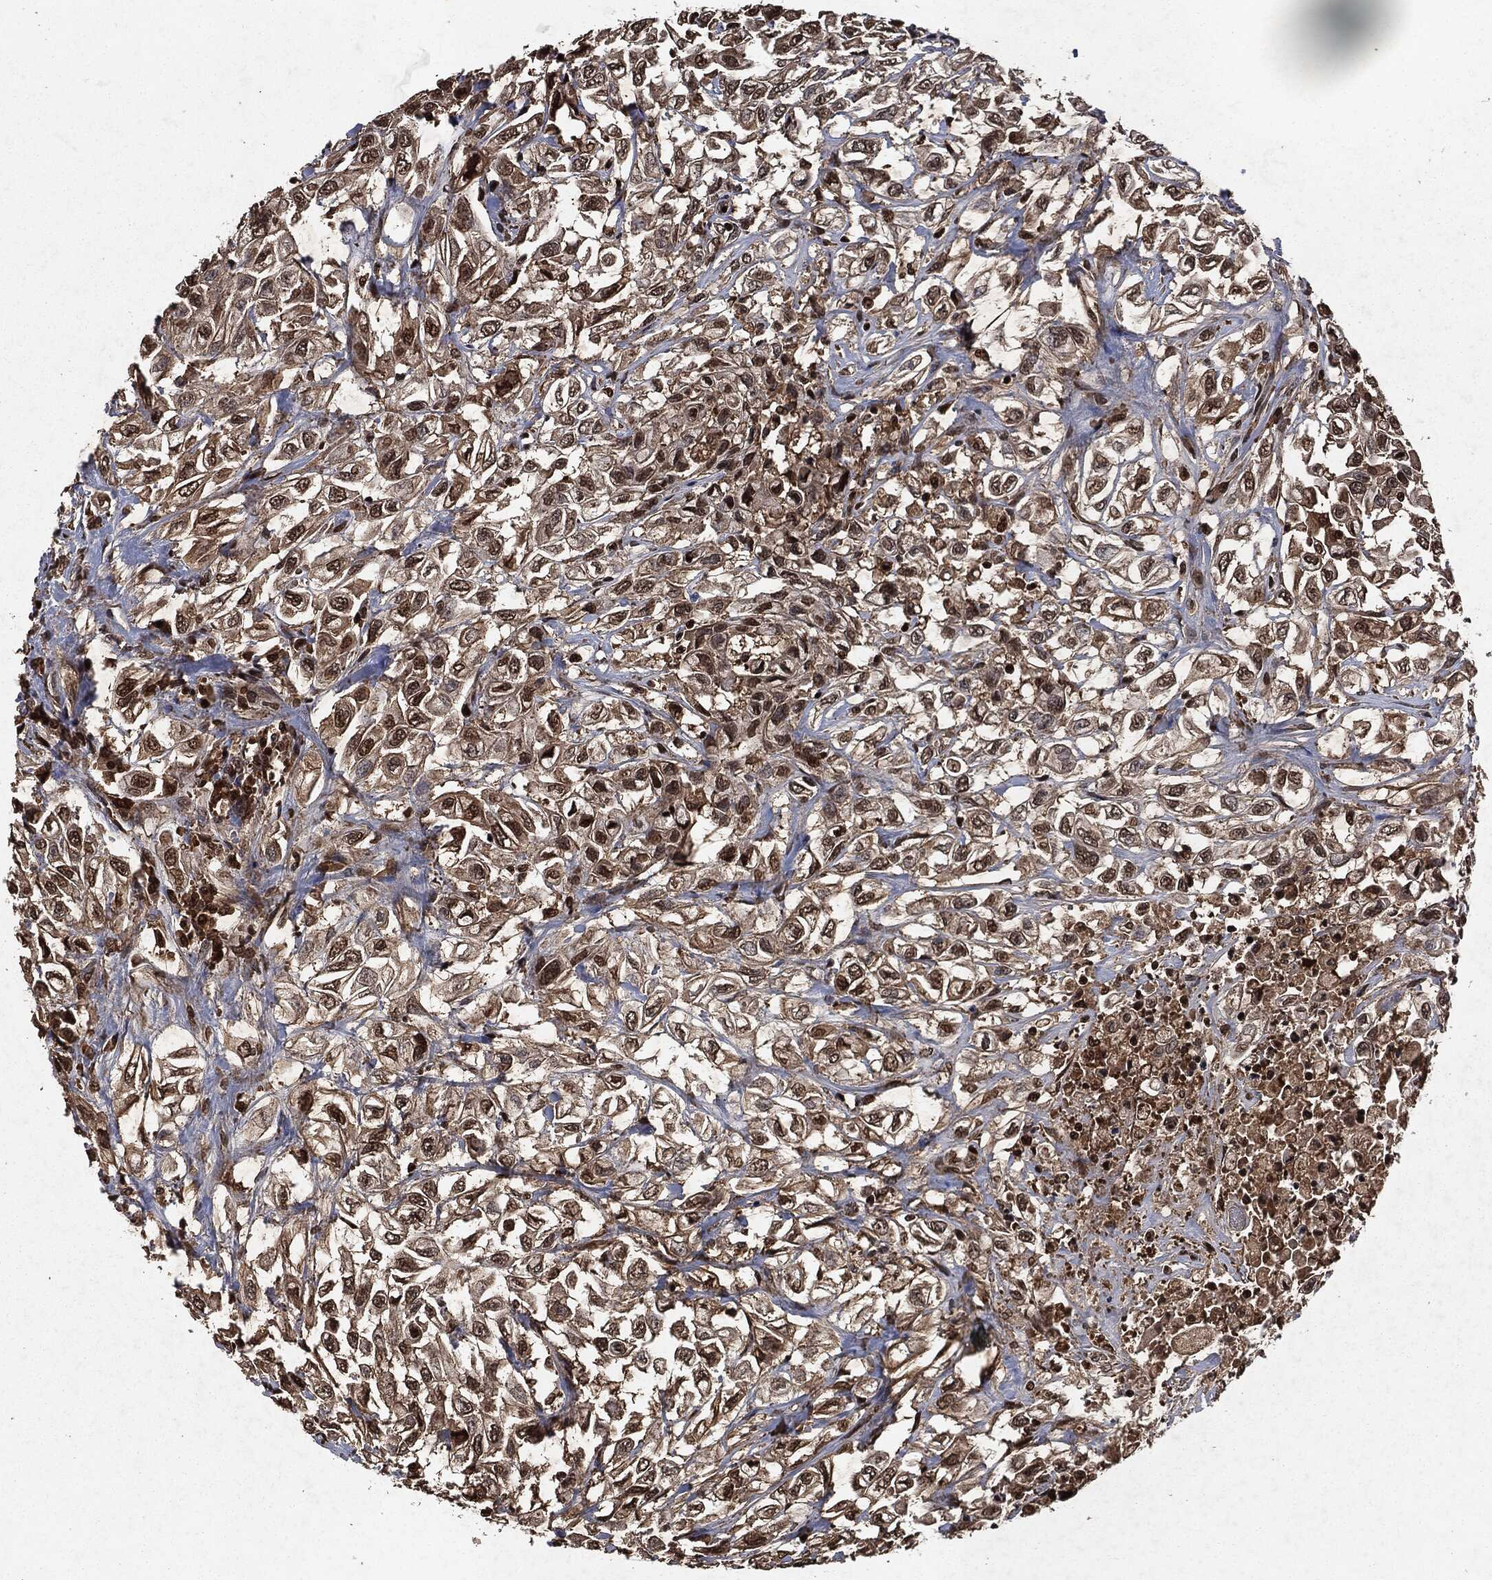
{"staining": {"intensity": "strong", "quantity": "<25%", "location": "nuclear"}, "tissue": "urothelial cancer", "cell_type": "Tumor cells", "image_type": "cancer", "snomed": [{"axis": "morphology", "description": "Urothelial carcinoma, High grade"}, {"axis": "topography", "description": "Urinary bladder"}], "caption": "Immunohistochemistry (DAB (3,3'-diaminobenzidine)) staining of urothelial cancer reveals strong nuclear protein staining in approximately <25% of tumor cells.", "gene": "SNAI1", "patient": {"sex": "female", "age": 56}}